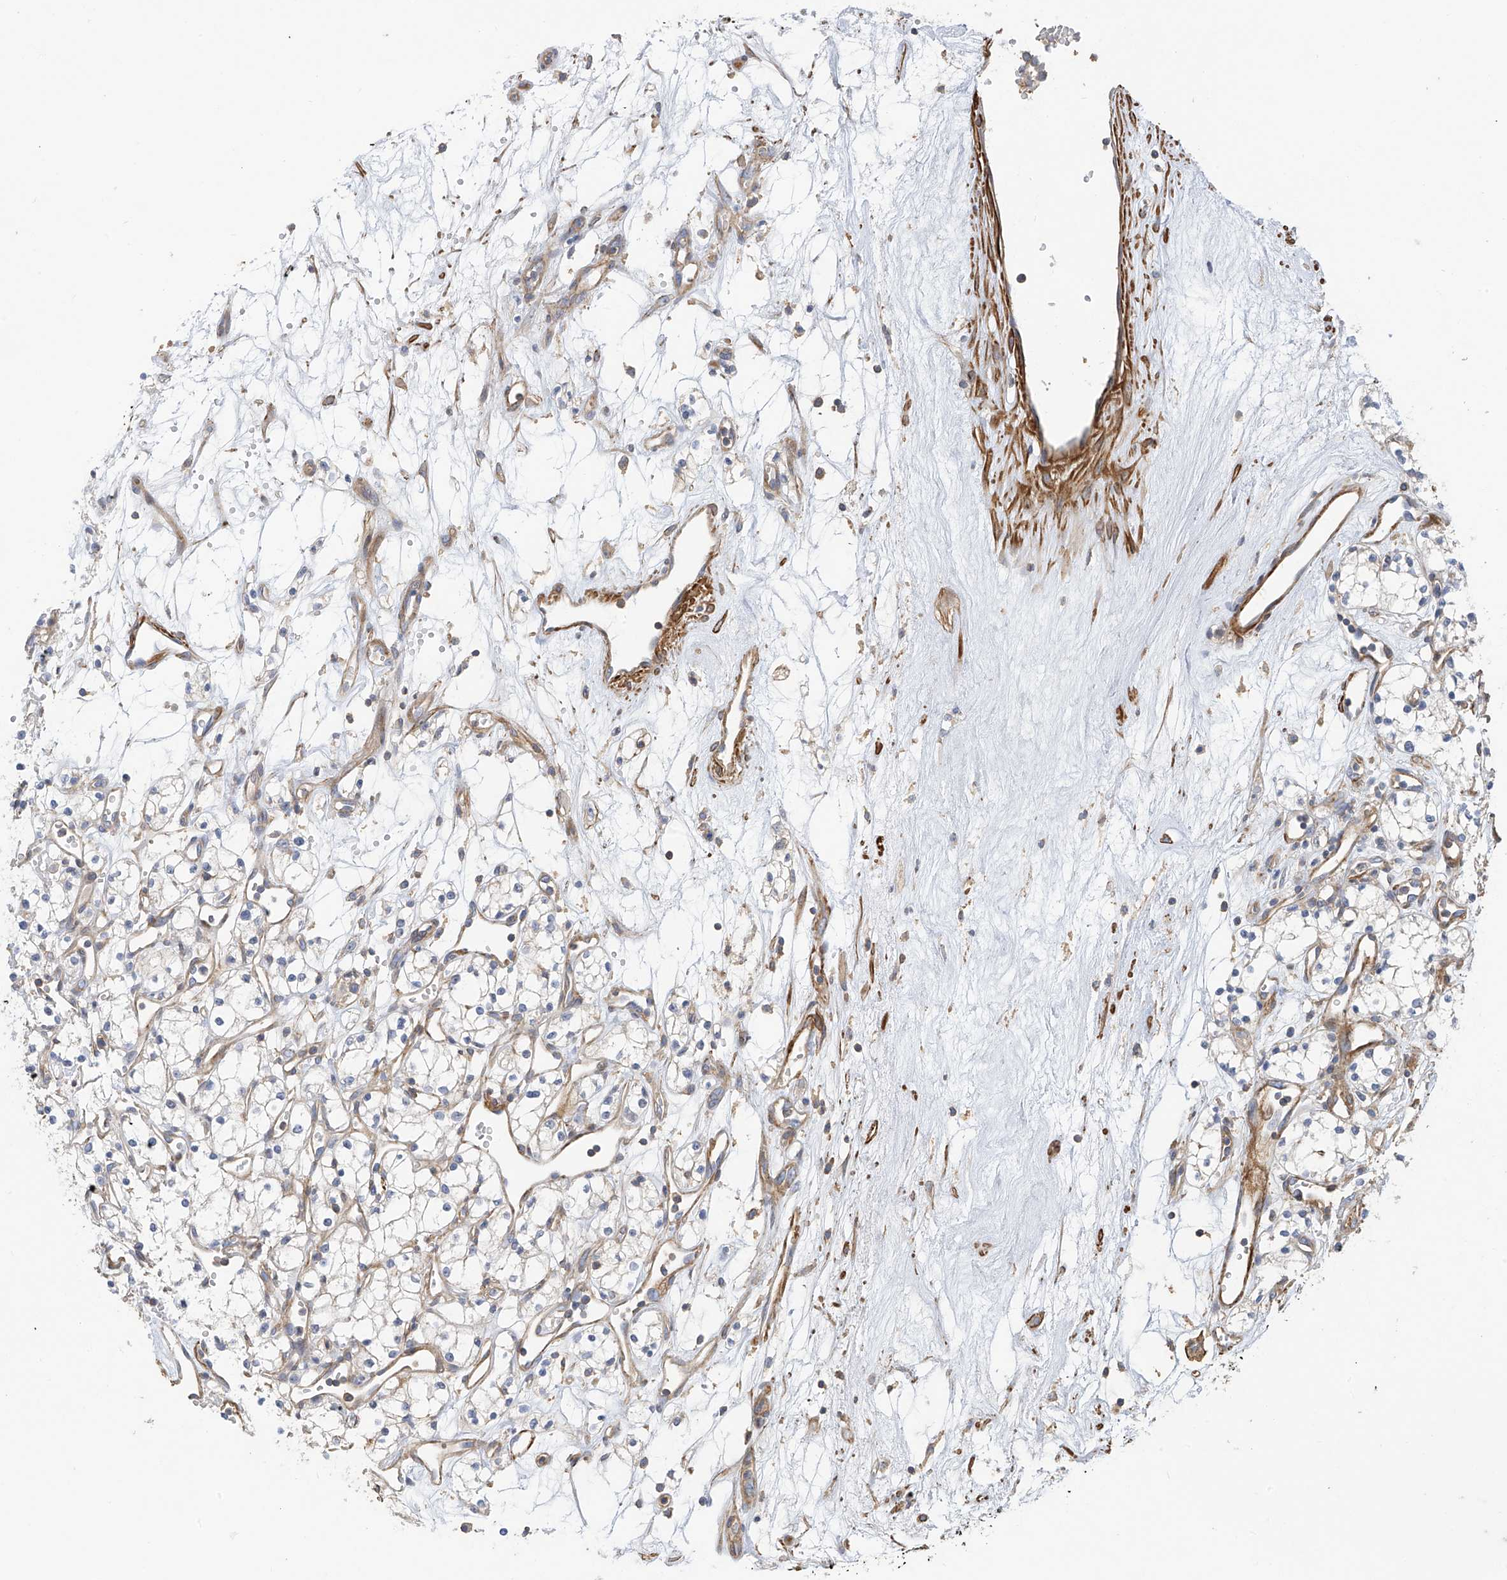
{"staining": {"intensity": "negative", "quantity": "none", "location": "none"}, "tissue": "renal cancer", "cell_type": "Tumor cells", "image_type": "cancer", "snomed": [{"axis": "morphology", "description": "Adenocarcinoma, NOS"}, {"axis": "topography", "description": "Kidney"}], "caption": "Immunohistochemistry of human renal cancer reveals no expression in tumor cells. (DAB immunohistochemistry (IHC), high magnification).", "gene": "SLC43A3", "patient": {"sex": "male", "age": 59}}